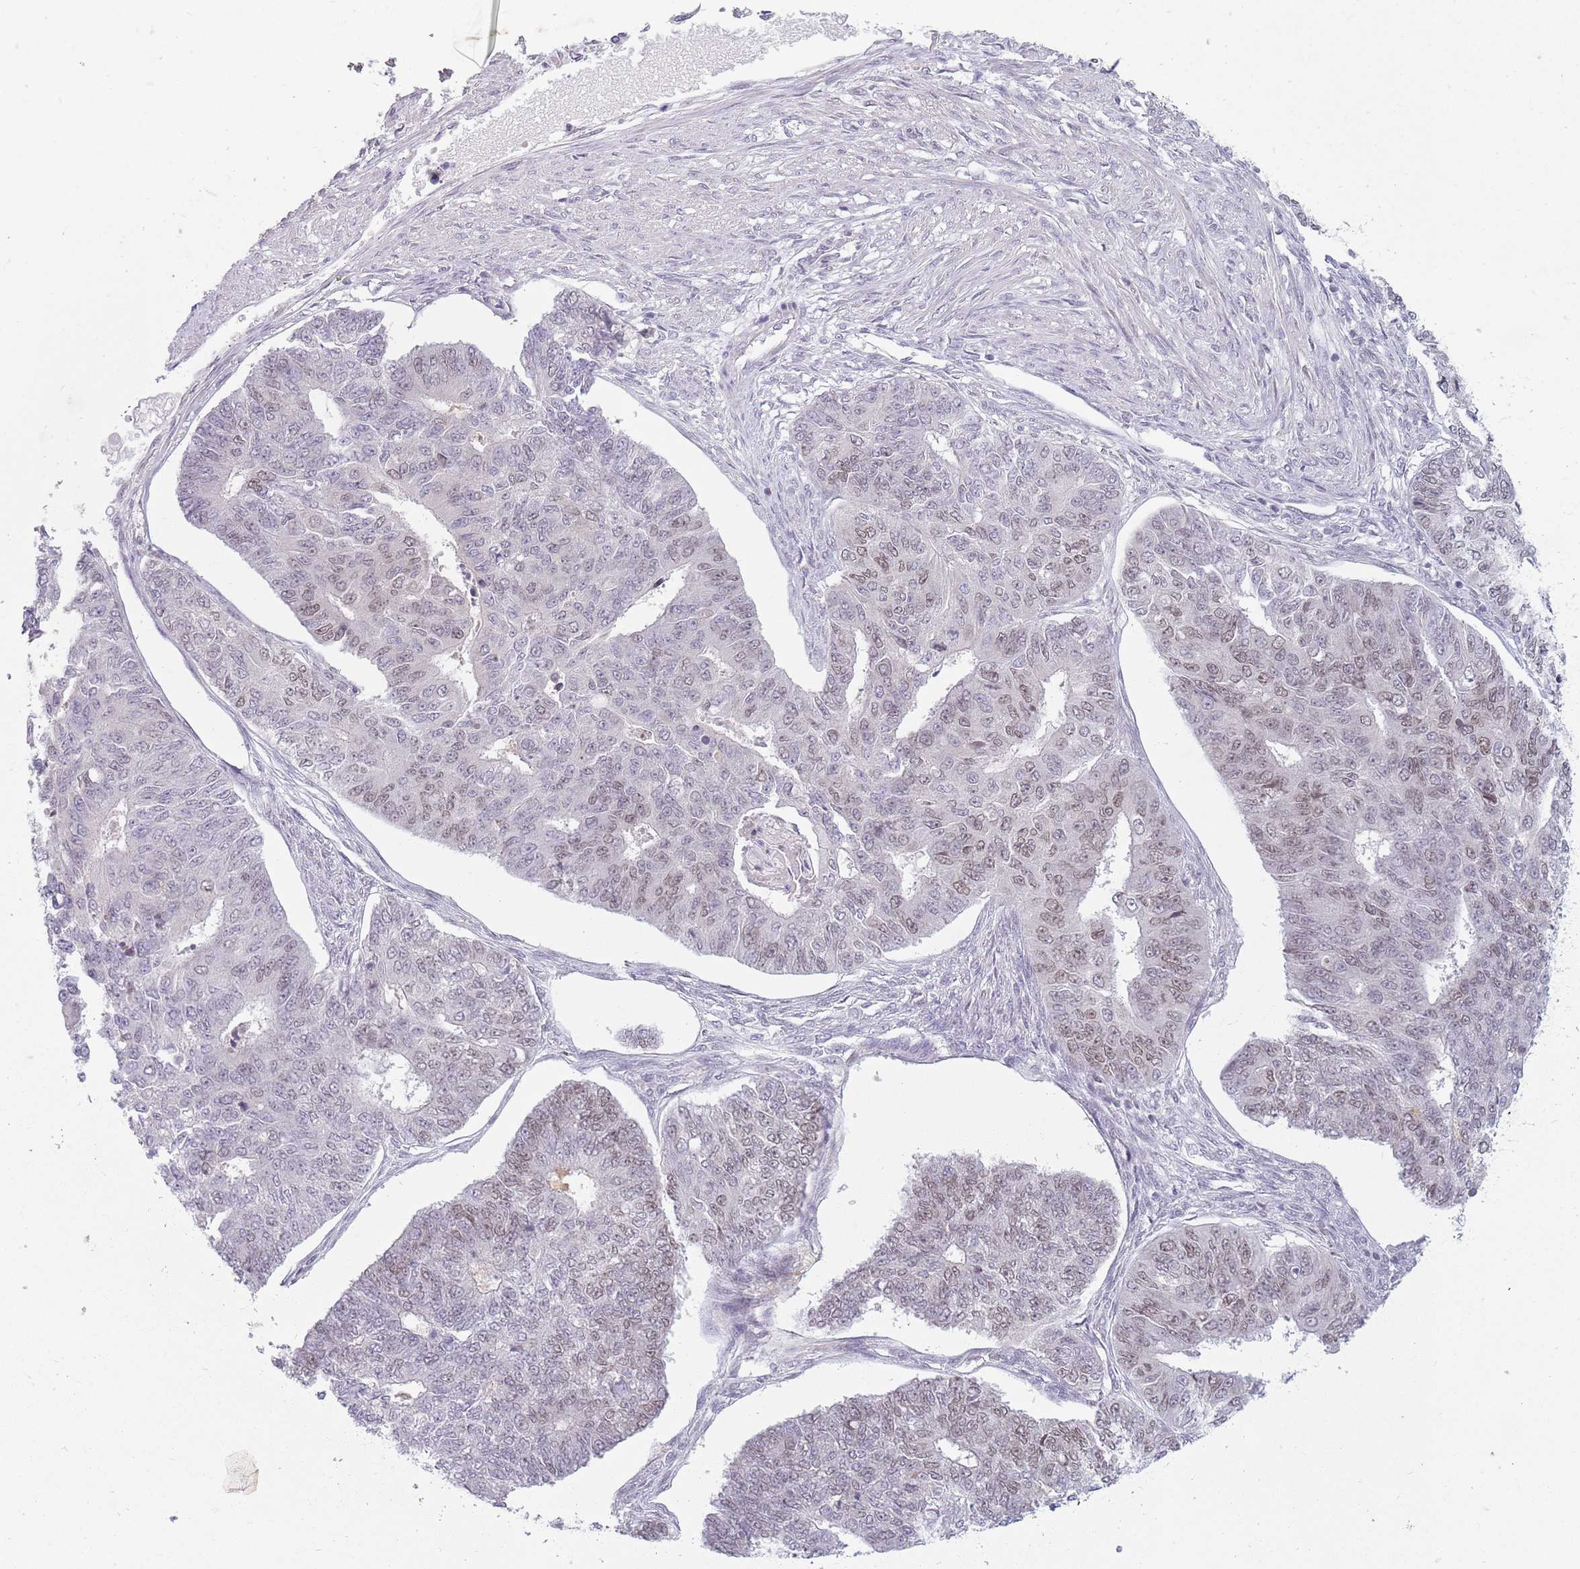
{"staining": {"intensity": "weak", "quantity": "25%-75%", "location": "nuclear"}, "tissue": "endometrial cancer", "cell_type": "Tumor cells", "image_type": "cancer", "snomed": [{"axis": "morphology", "description": "Adenocarcinoma, NOS"}, {"axis": "topography", "description": "Endometrium"}], "caption": "The immunohistochemical stain shows weak nuclear expression in tumor cells of endometrial cancer (adenocarcinoma) tissue. (DAB (3,3'-diaminobenzidine) IHC, brown staining for protein, blue staining for nuclei).", "gene": "ZNF574", "patient": {"sex": "female", "age": 32}}